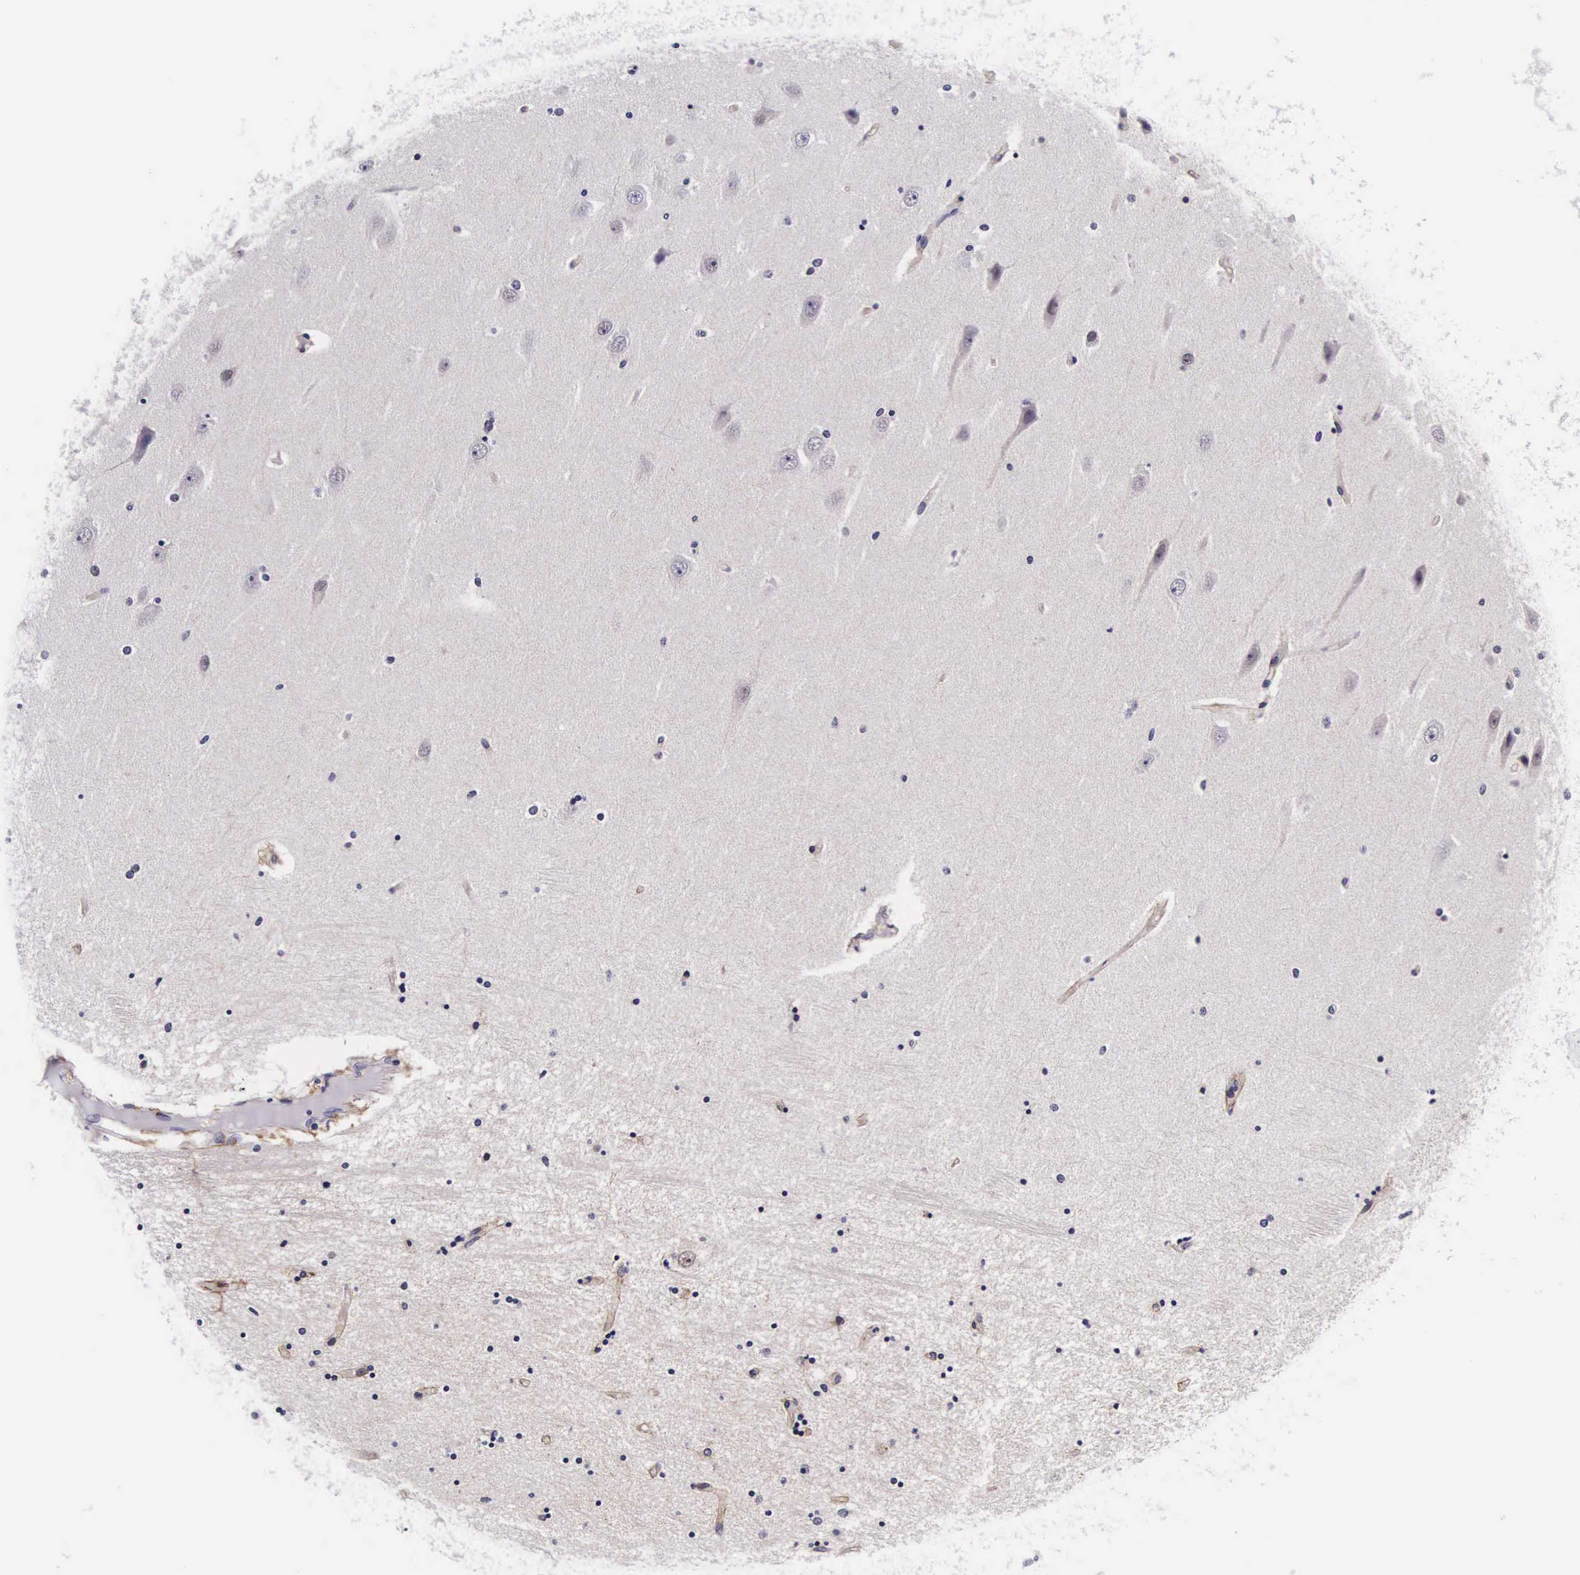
{"staining": {"intensity": "negative", "quantity": "none", "location": "none"}, "tissue": "hippocampus", "cell_type": "Glial cells", "image_type": "normal", "snomed": [{"axis": "morphology", "description": "Normal tissue, NOS"}, {"axis": "topography", "description": "Hippocampus"}], "caption": "IHC image of benign hippocampus: hippocampus stained with DAB demonstrates no significant protein staining in glial cells. (DAB IHC visualized using brightfield microscopy, high magnification).", "gene": "PHETA2", "patient": {"sex": "female", "age": 54}}